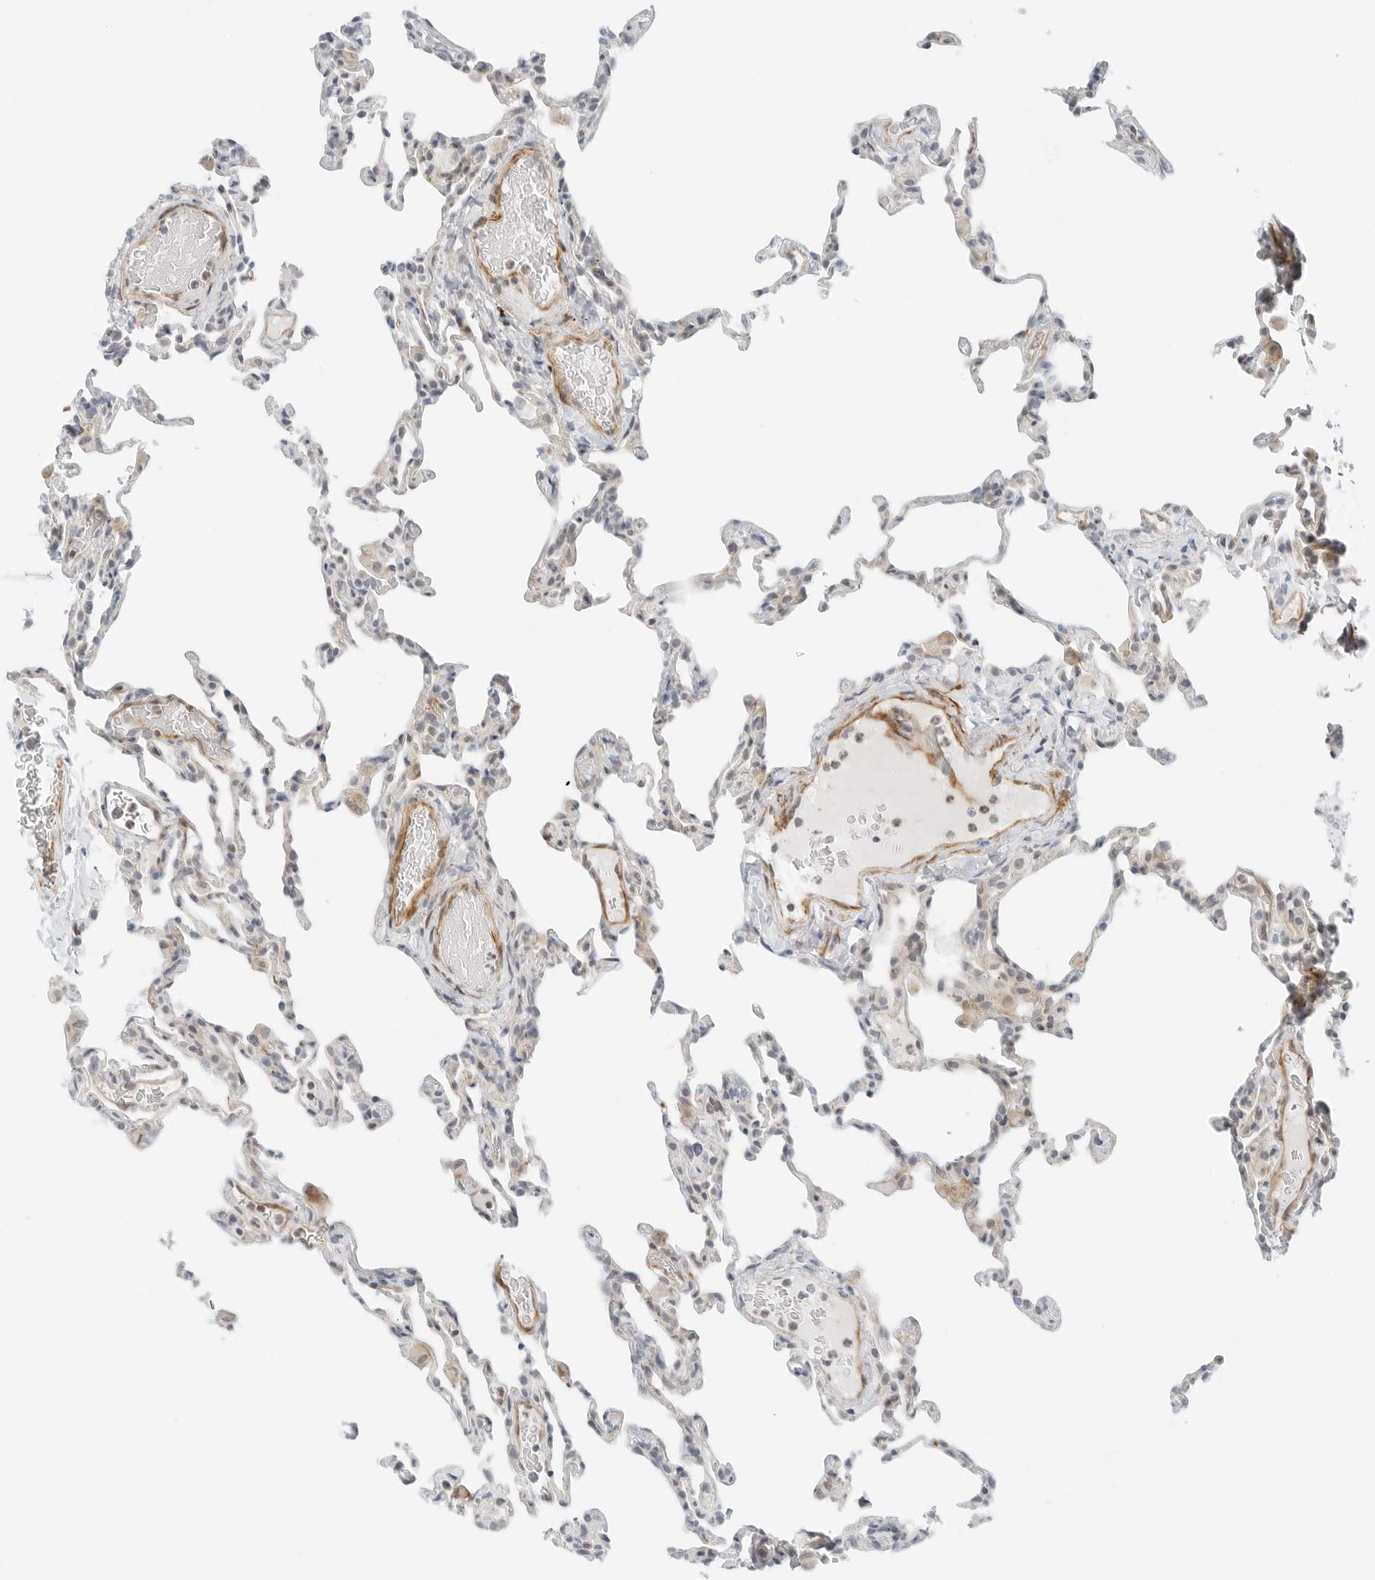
{"staining": {"intensity": "negative", "quantity": "none", "location": "none"}, "tissue": "lung", "cell_type": "Alveolar cells", "image_type": "normal", "snomed": [{"axis": "morphology", "description": "Normal tissue, NOS"}, {"axis": "topography", "description": "Lung"}], "caption": "Lung stained for a protein using IHC shows no expression alveolar cells.", "gene": "IQCC", "patient": {"sex": "male", "age": 20}}